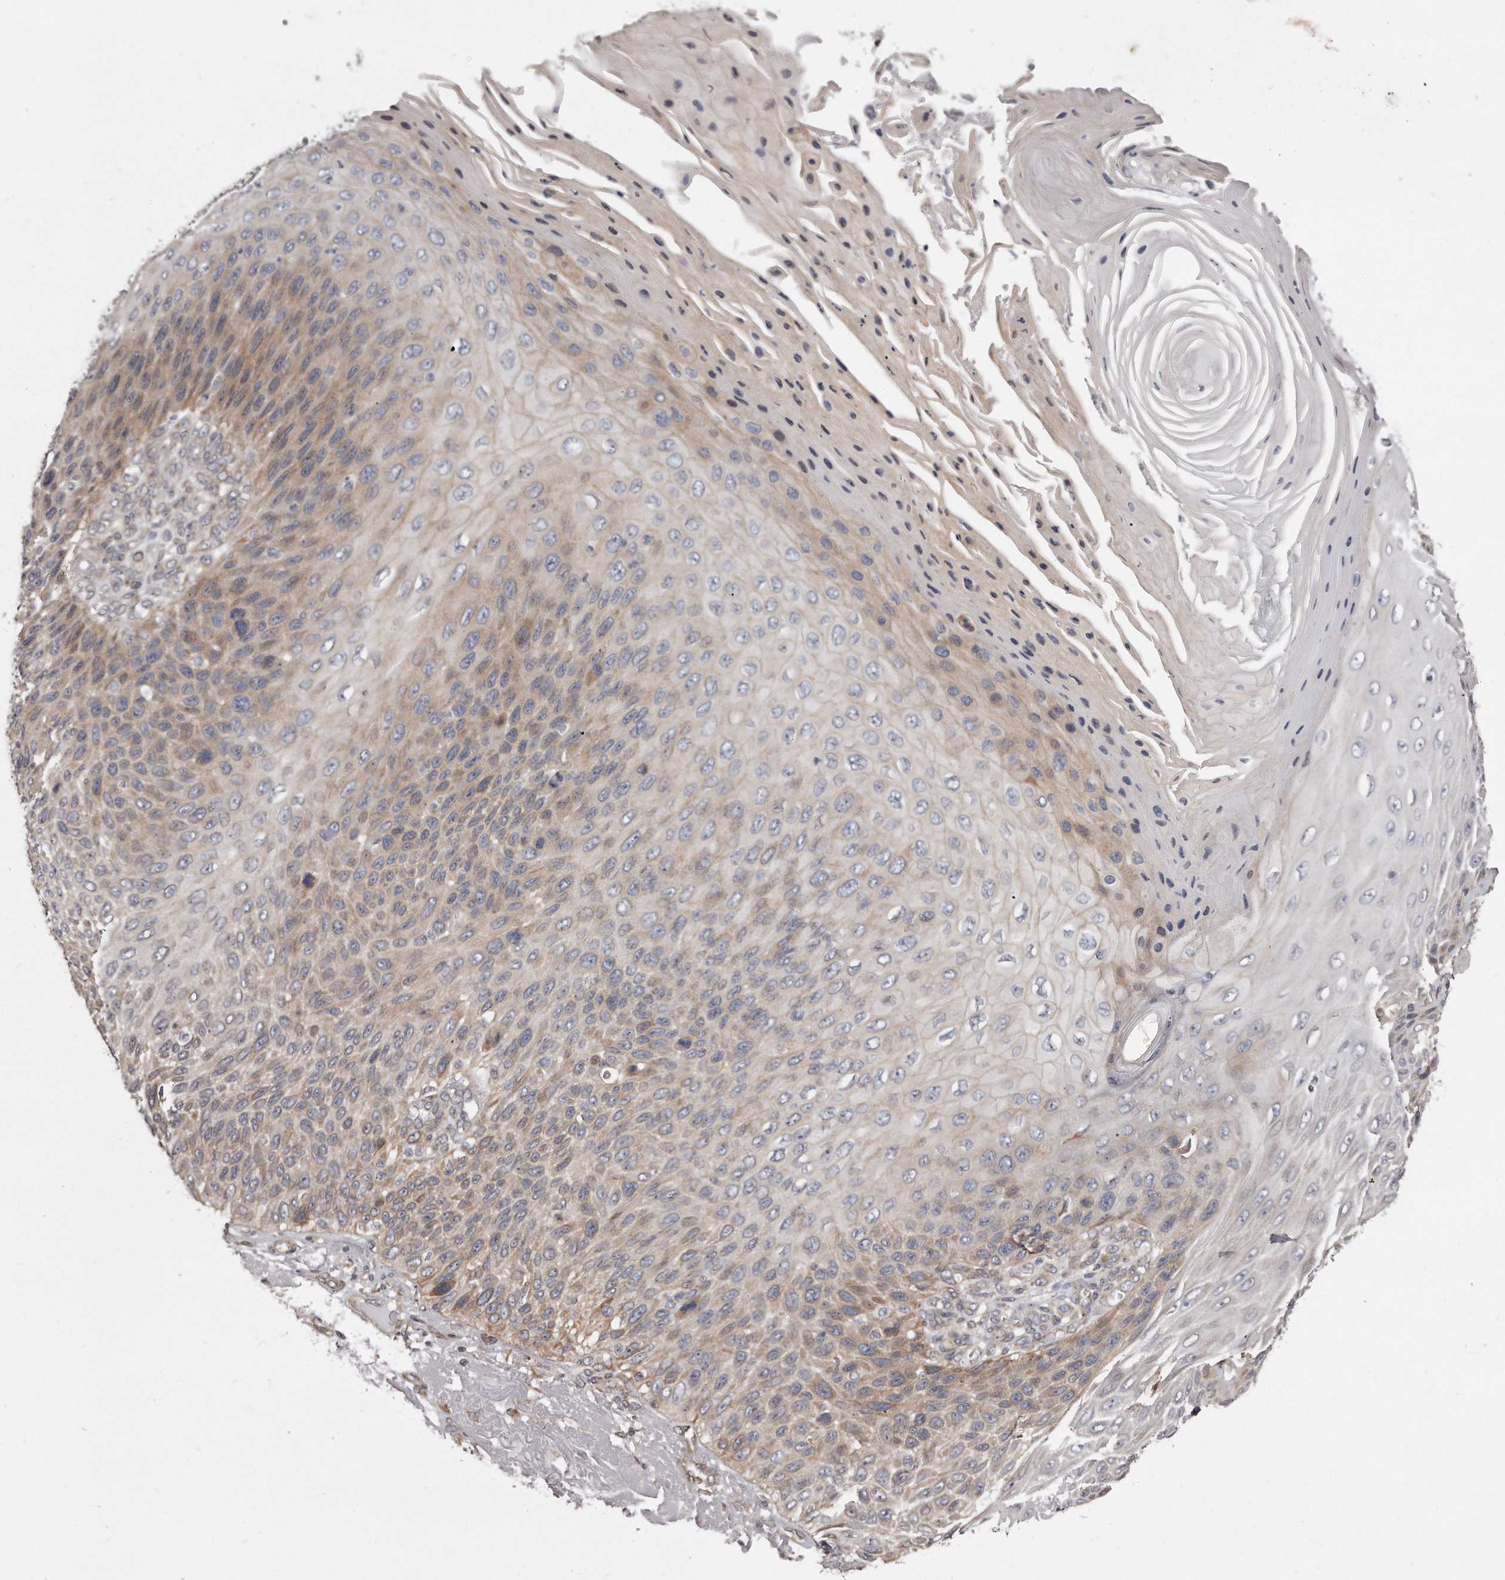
{"staining": {"intensity": "moderate", "quantity": ">75%", "location": "cytoplasmic/membranous"}, "tissue": "skin cancer", "cell_type": "Tumor cells", "image_type": "cancer", "snomed": [{"axis": "morphology", "description": "Squamous cell carcinoma, NOS"}, {"axis": "topography", "description": "Skin"}], "caption": "This is a photomicrograph of IHC staining of skin squamous cell carcinoma, which shows moderate staining in the cytoplasmic/membranous of tumor cells.", "gene": "TRAPPC14", "patient": {"sex": "female", "age": 88}}